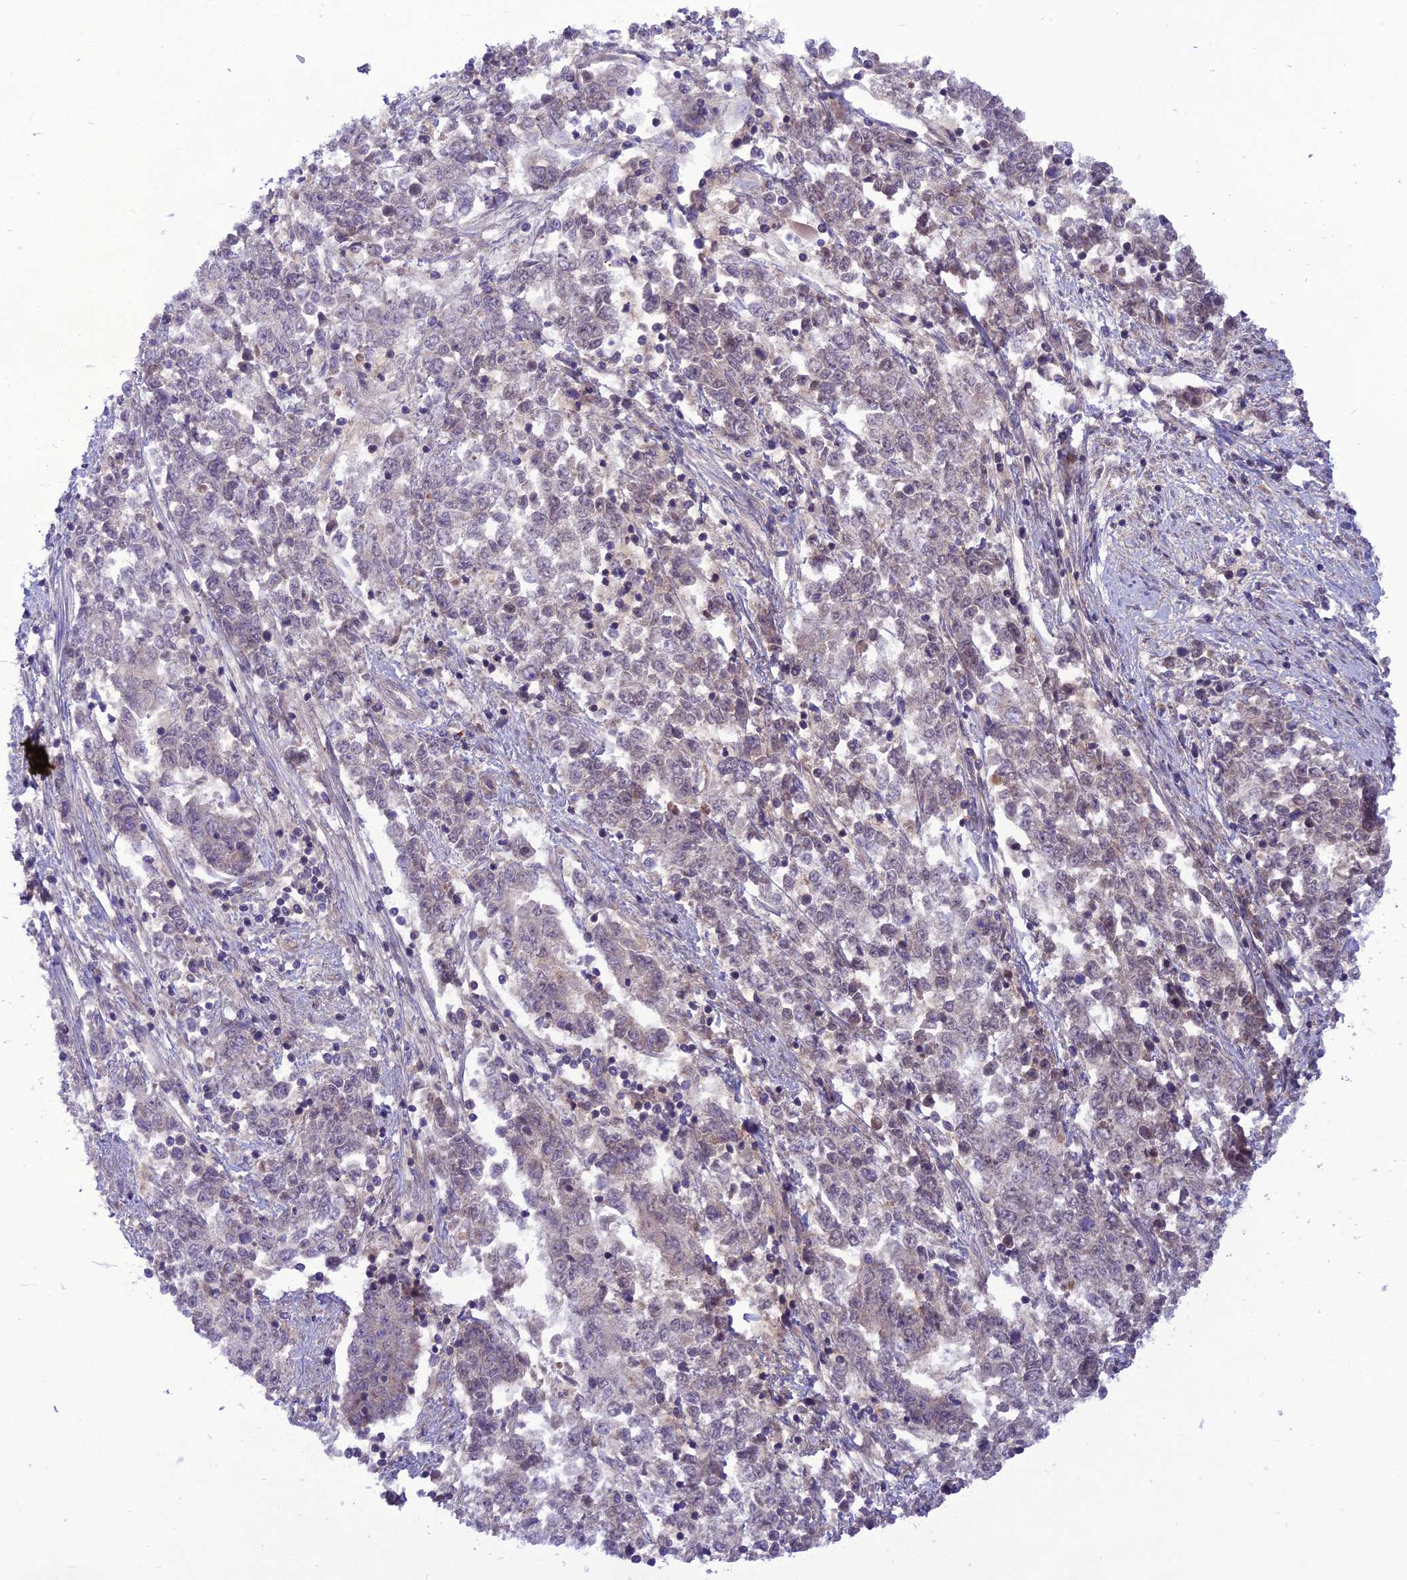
{"staining": {"intensity": "weak", "quantity": "<25%", "location": "nuclear"}, "tissue": "endometrial cancer", "cell_type": "Tumor cells", "image_type": "cancer", "snomed": [{"axis": "morphology", "description": "Adenocarcinoma, NOS"}, {"axis": "topography", "description": "Endometrium"}], "caption": "This histopathology image is of adenocarcinoma (endometrial) stained with IHC to label a protein in brown with the nuclei are counter-stained blue. There is no staining in tumor cells.", "gene": "NDUFC1", "patient": {"sex": "female", "age": 50}}